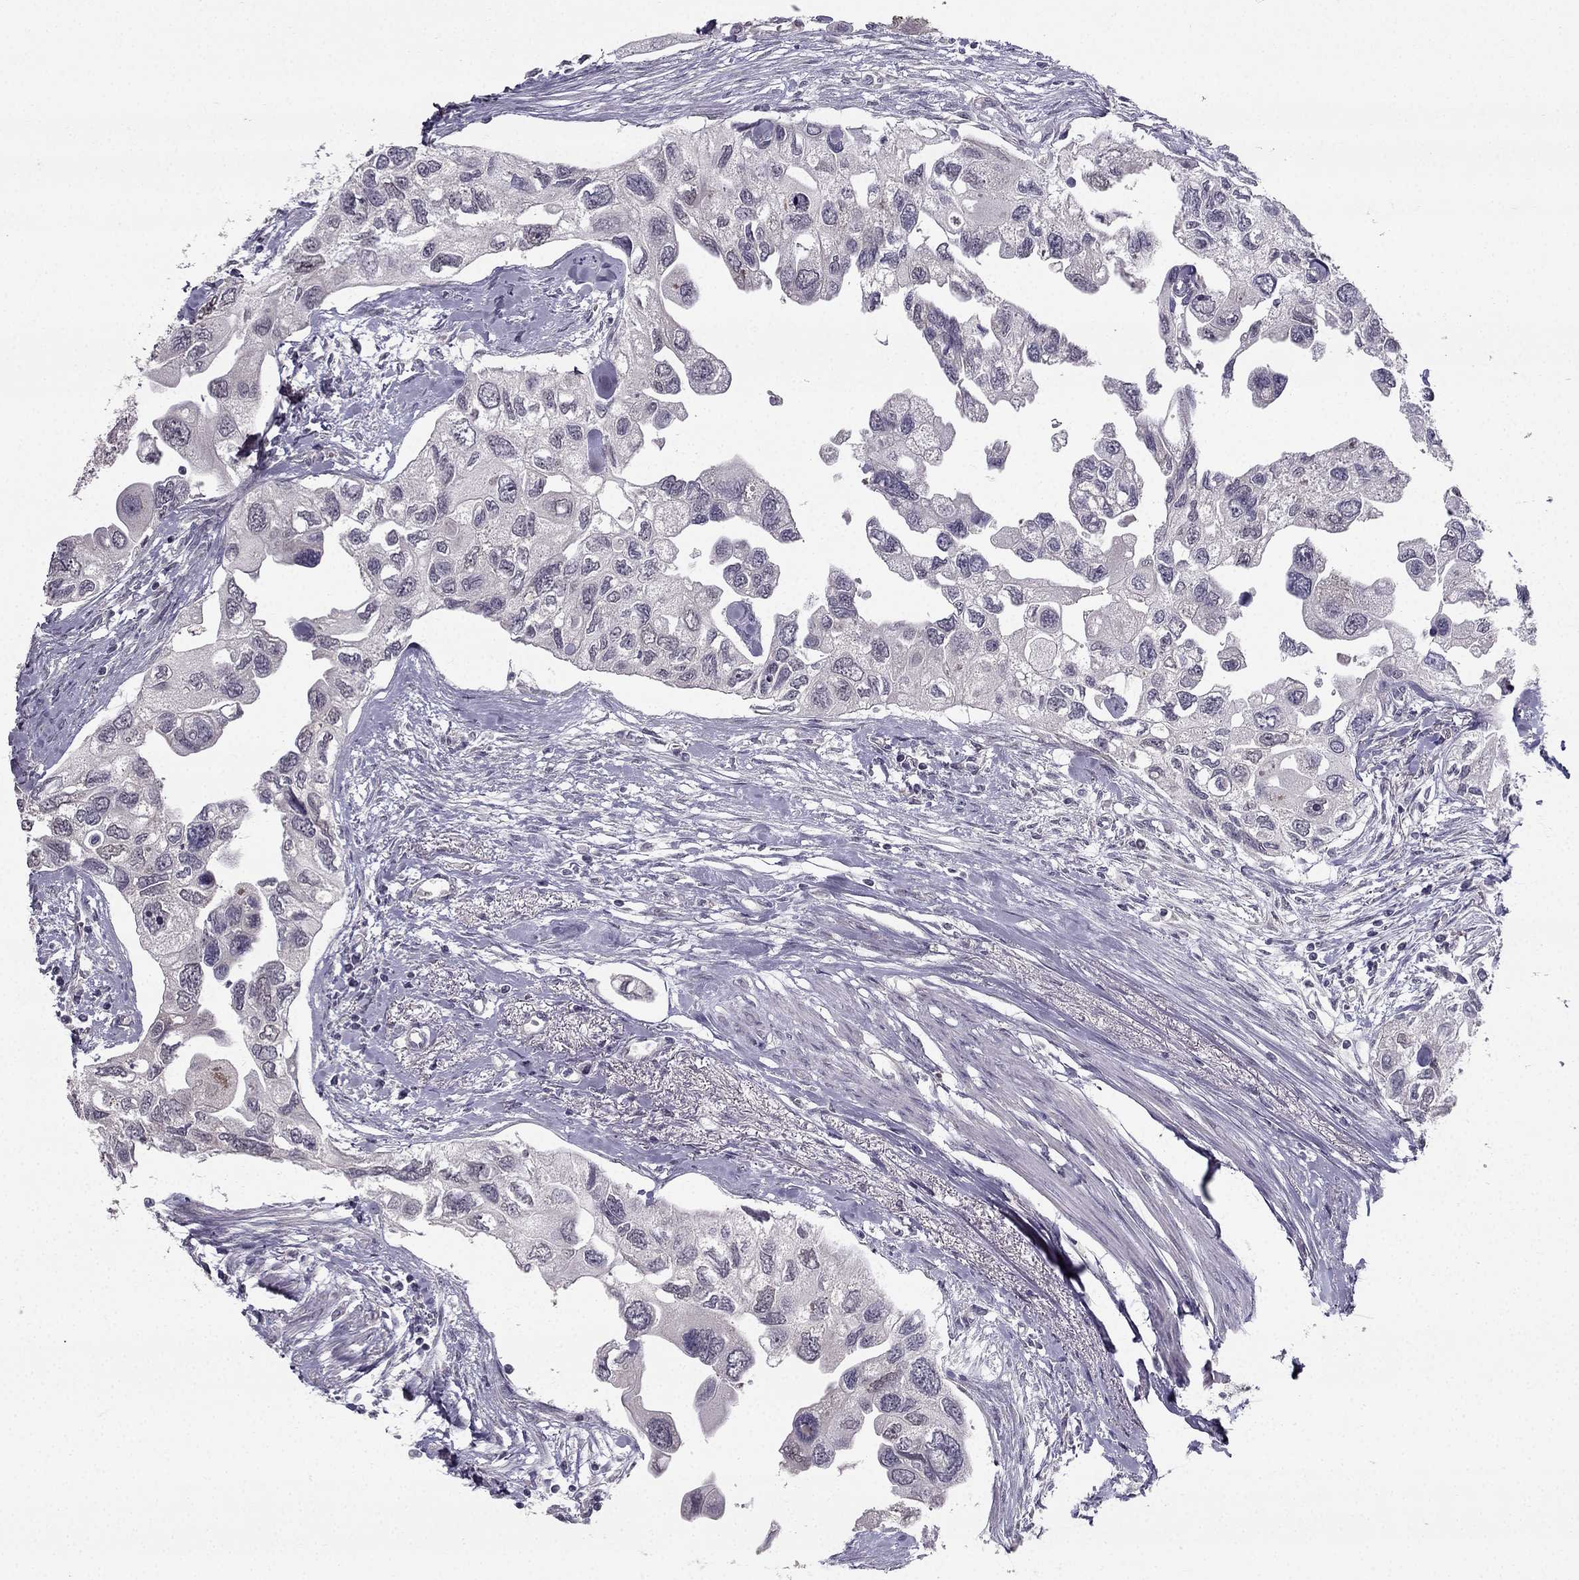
{"staining": {"intensity": "negative", "quantity": "none", "location": "none"}, "tissue": "urothelial cancer", "cell_type": "Tumor cells", "image_type": "cancer", "snomed": [{"axis": "morphology", "description": "Urothelial carcinoma, High grade"}, {"axis": "topography", "description": "Urinary bladder"}], "caption": "Protein analysis of urothelial cancer reveals no significant staining in tumor cells.", "gene": "TSPYL5", "patient": {"sex": "male", "age": 59}}